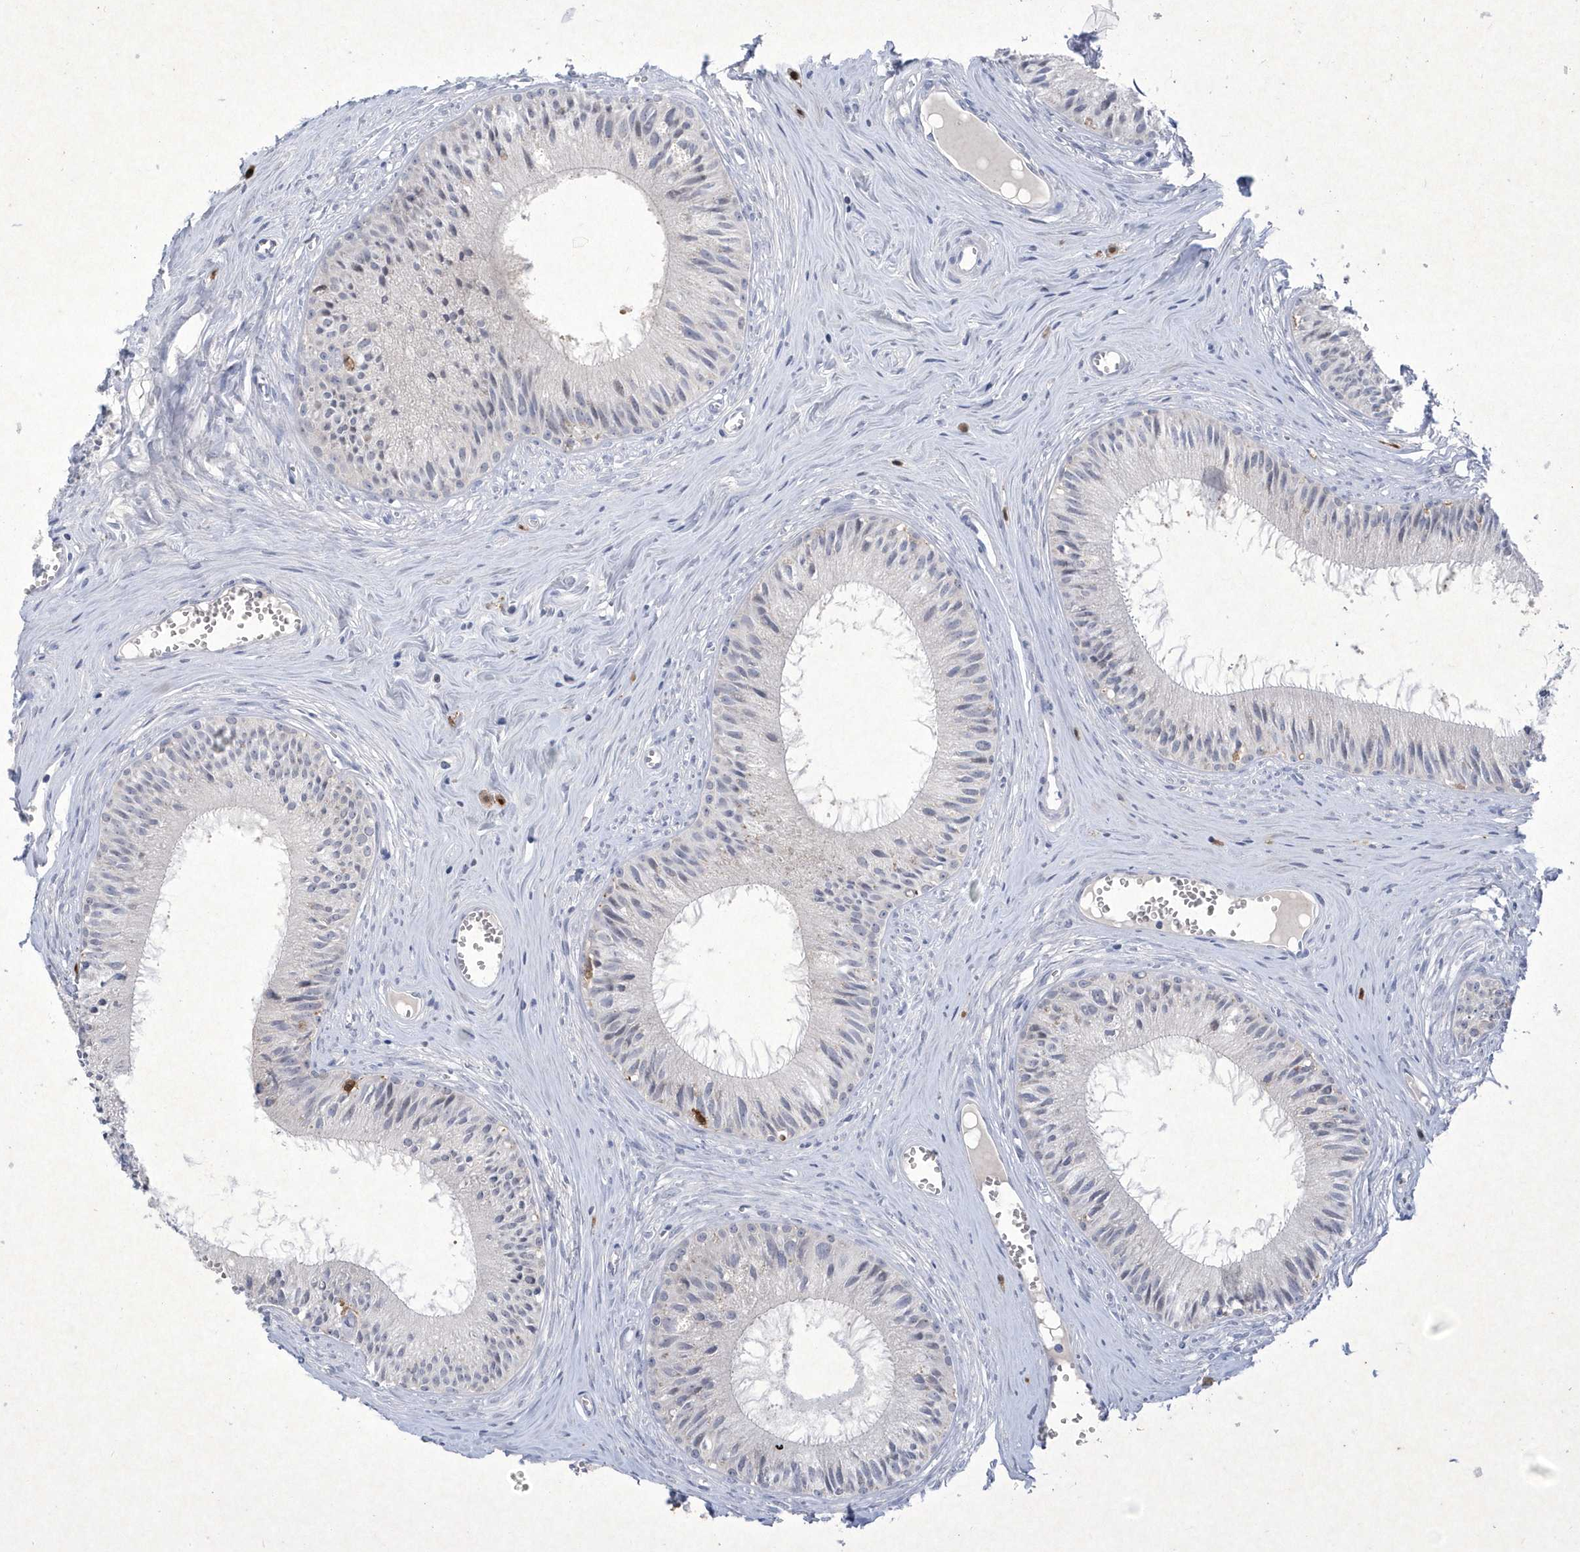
{"staining": {"intensity": "negative", "quantity": "none", "location": "none"}, "tissue": "epididymis", "cell_type": "Glandular cells", "image_type": "normal", "snomed": [{"axis": "morphology", "description": "Normal tissue, NOS"}, {"axis": "topography", "description": "Epididymis"}], "caption": "DAB immunohistochemical staining of normal epididymis shows no significant expression in glandular cells.", "gene": "BHLHA15", "patient": {"sex": "male", "age": 36}}